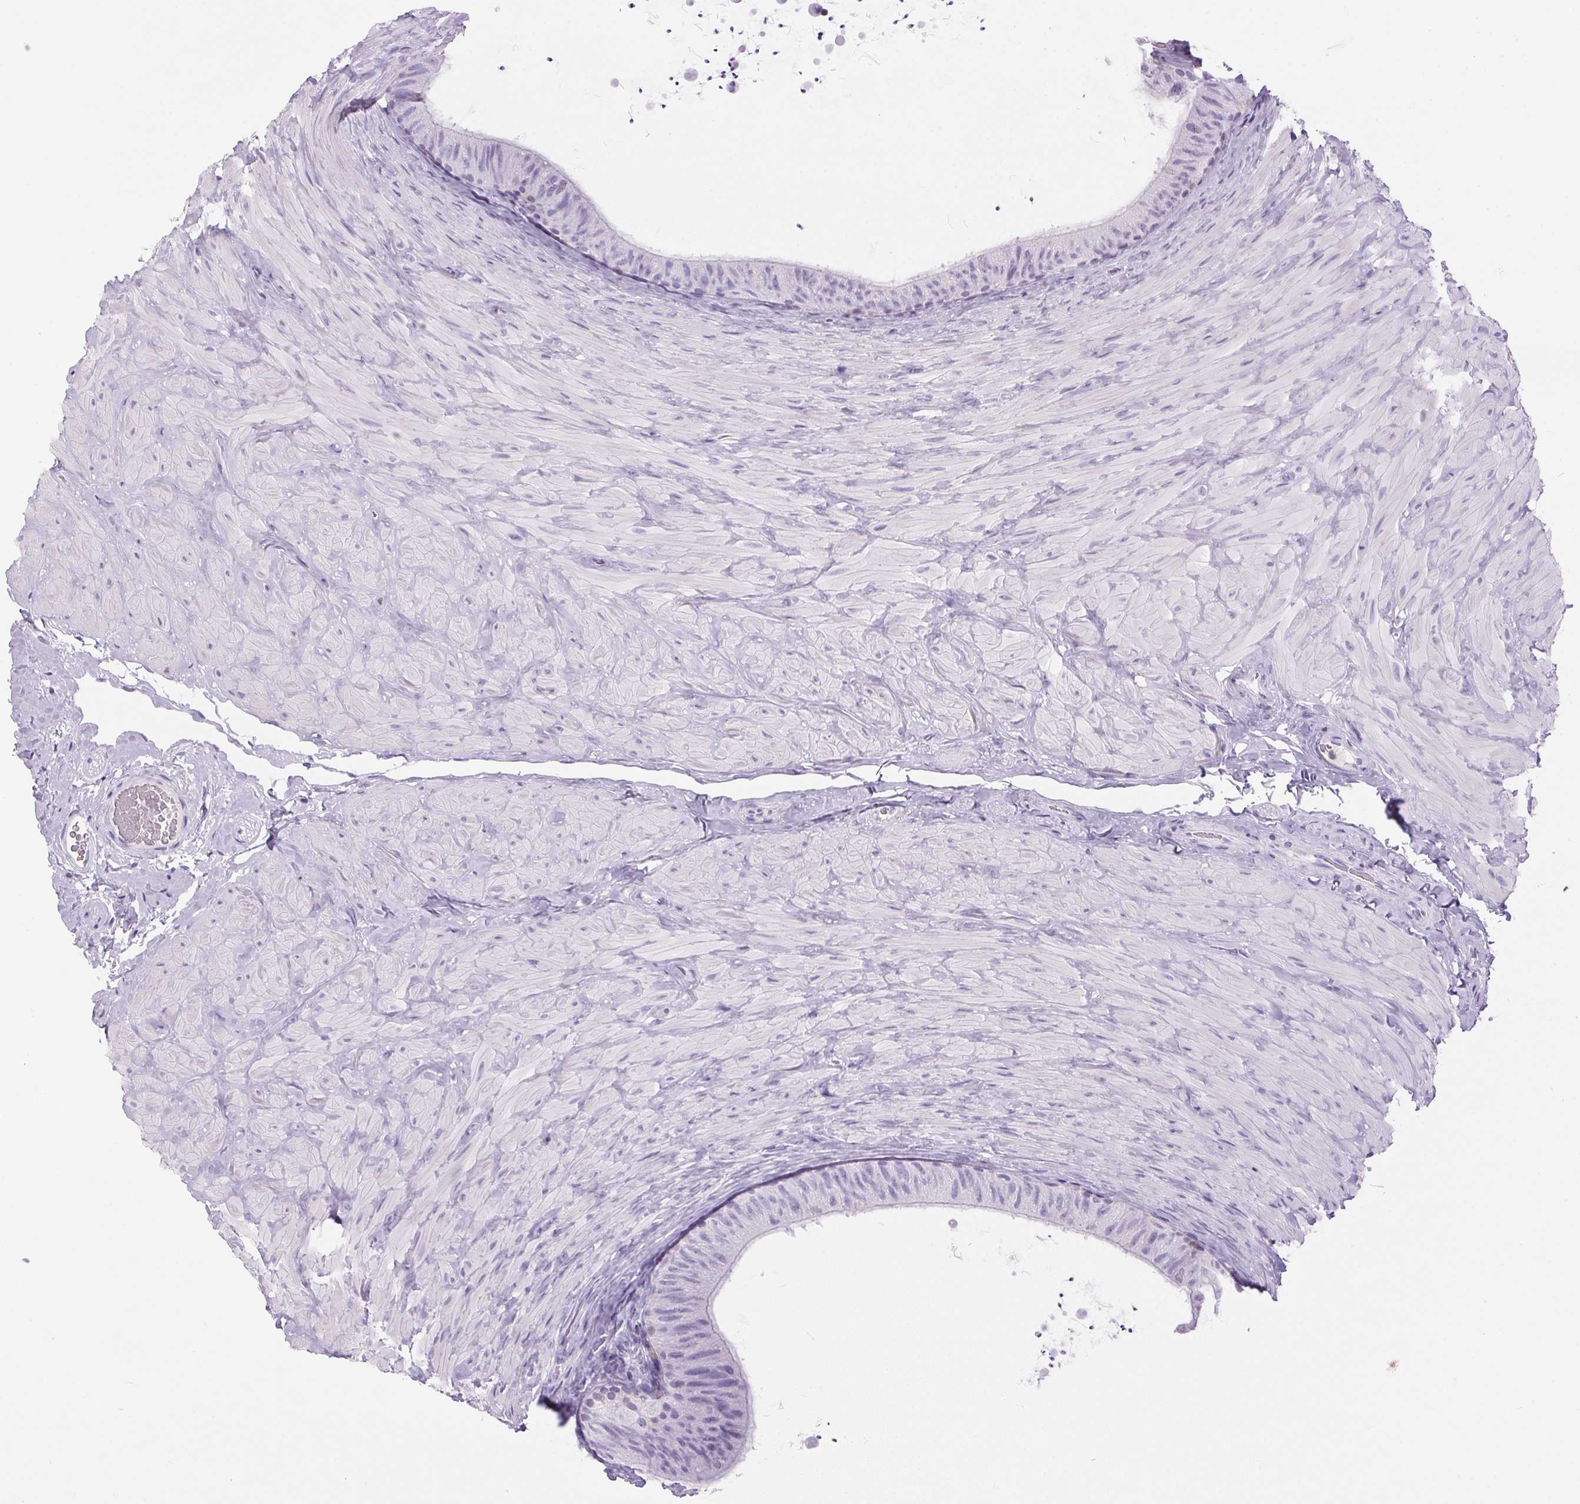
{"staining": {"intensity": "negative", "quantity": "none", "location": "none"}, "tissue": "epididymis", "cell_type": "Glandular cells", "image_type": "normal", "snomed": [{"axis": "morphology", "description": "Normal tissue, NOS"}, {"axis": "topography", "description": "Epididymis, spermatic cord, NOS"}, {"axis": "topography", "description": "Epididymis"}], "caption": "IHC photomicrograph of benign epididymis: human epididymis stained with DAB shows no significant protein expression in glandular cells.", "gene": "S100A2", "patient": {"sex": "male", "age": 31}}